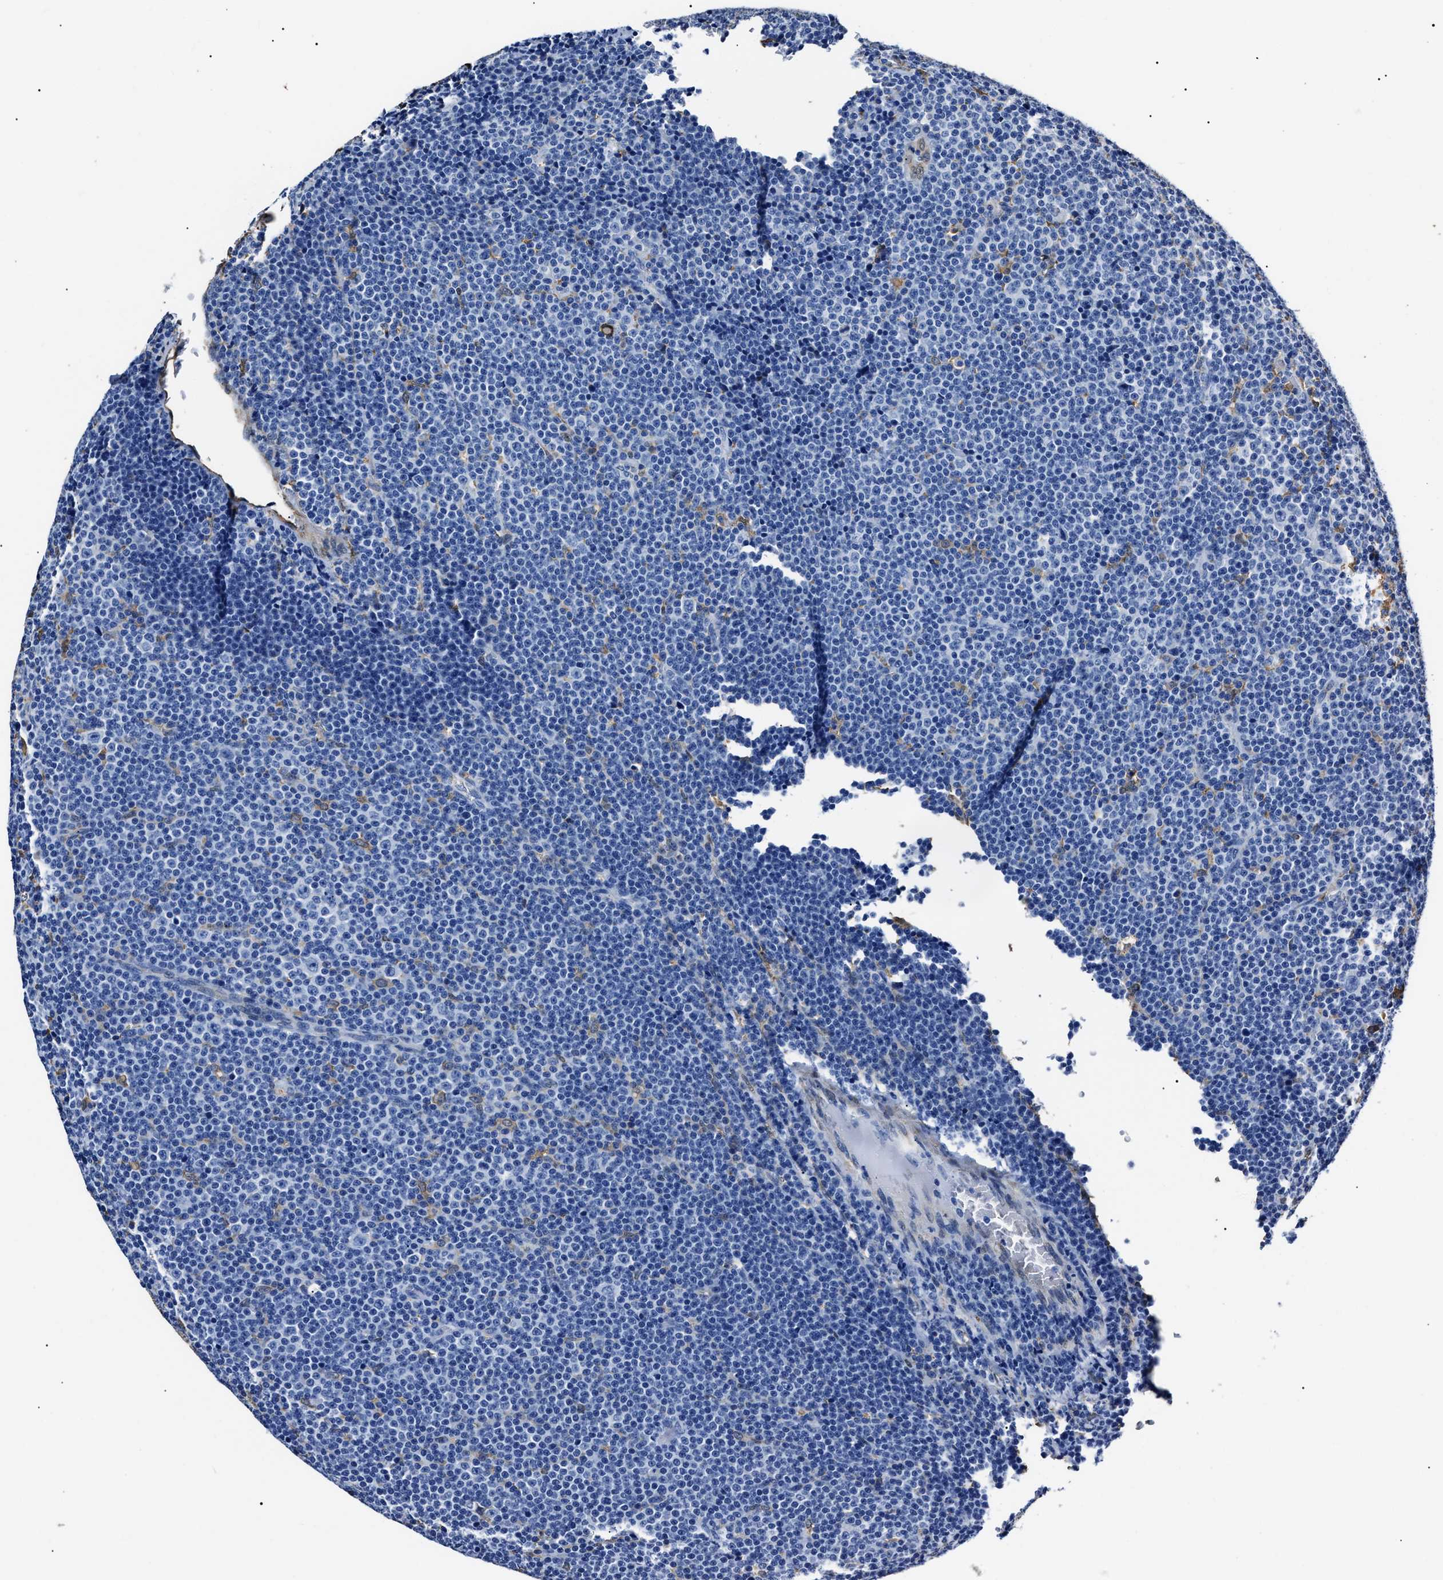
{"staining": {"intensity": "negative", "quantity": "none", "location": "none"}, "tissue": "lymphoma", "cell_type": "Tumor cells", "image_type": "cancer", "snomed": [{"axis": "morphology", "description": "Malignant lymphoma, non-Hodgkin's type, Low grade"}, {"axis": "topography", "description": "Lymph node"}], "caption": "IHC of human malignant lymphoma, non-Hodgkin's type (low-grade) displays no positivity in tumor cells.", "gene": "ALDH1A1", "patient": {"sex": "female", "age": 67}}